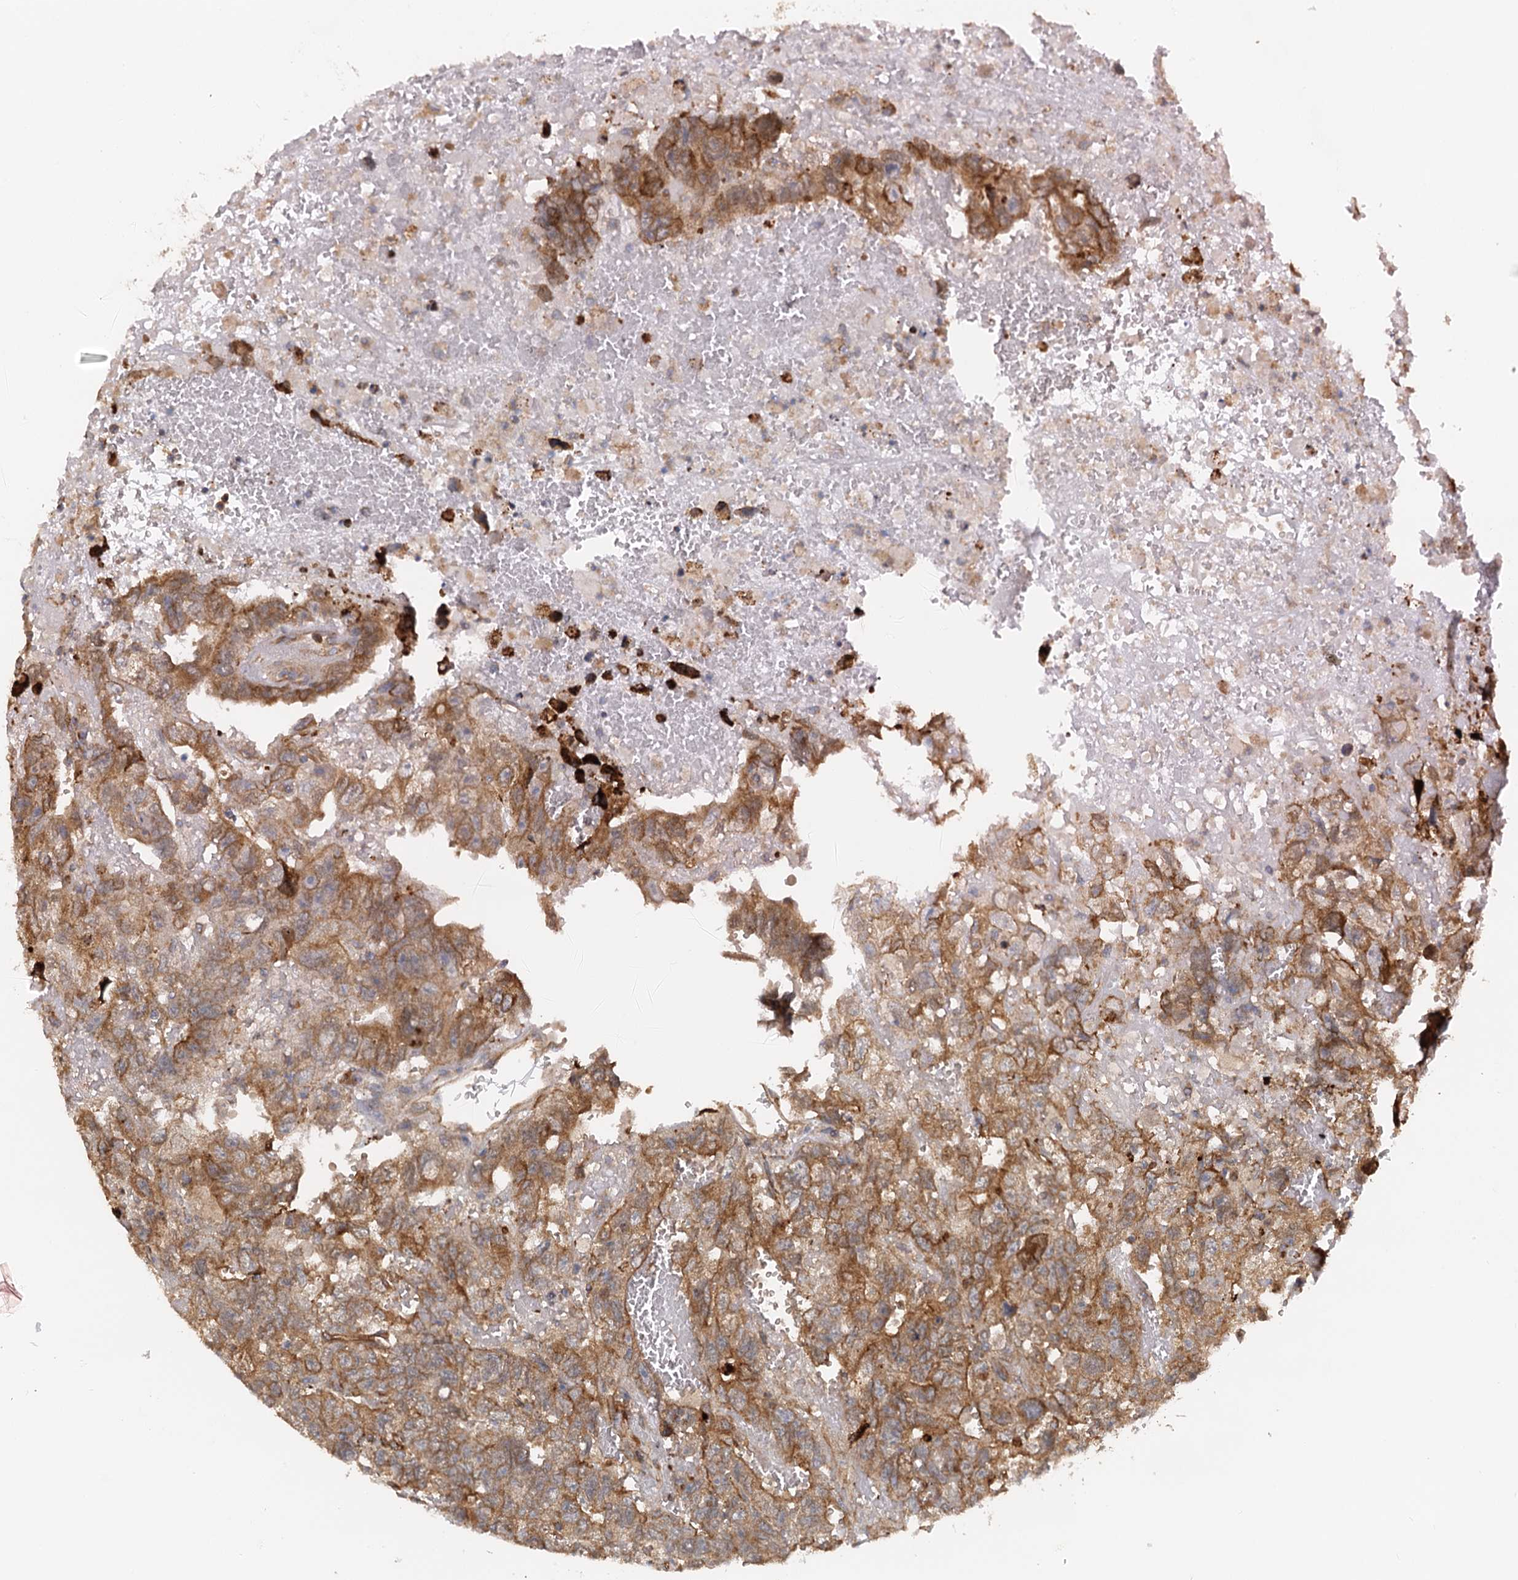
{"staining": {"intensity": "moderate", "quantity": ">75%", "location": "cytoplasmic/membranous"}, "tissue": "testis cancer", "cell_type": "Tumor cells", "image_type": "cancer", "snomed": [{"axis": "morphology", "description": "Carcinoma, Embryonal, NOS"}, {"axis": "topography", "description": "Testis"}], "caption": "Protein expression analysis of human embryonal carcinoma (testis) reveals moderate cytoplasmic/membranous staining in approximately >75% of tumor cells. (DAB (3,3'-diaminobenzidine) IHC with brightfield microscopy, high magnification).", "gene": "NIPAL3", "patient": {"sex": "male", "age": 45}}